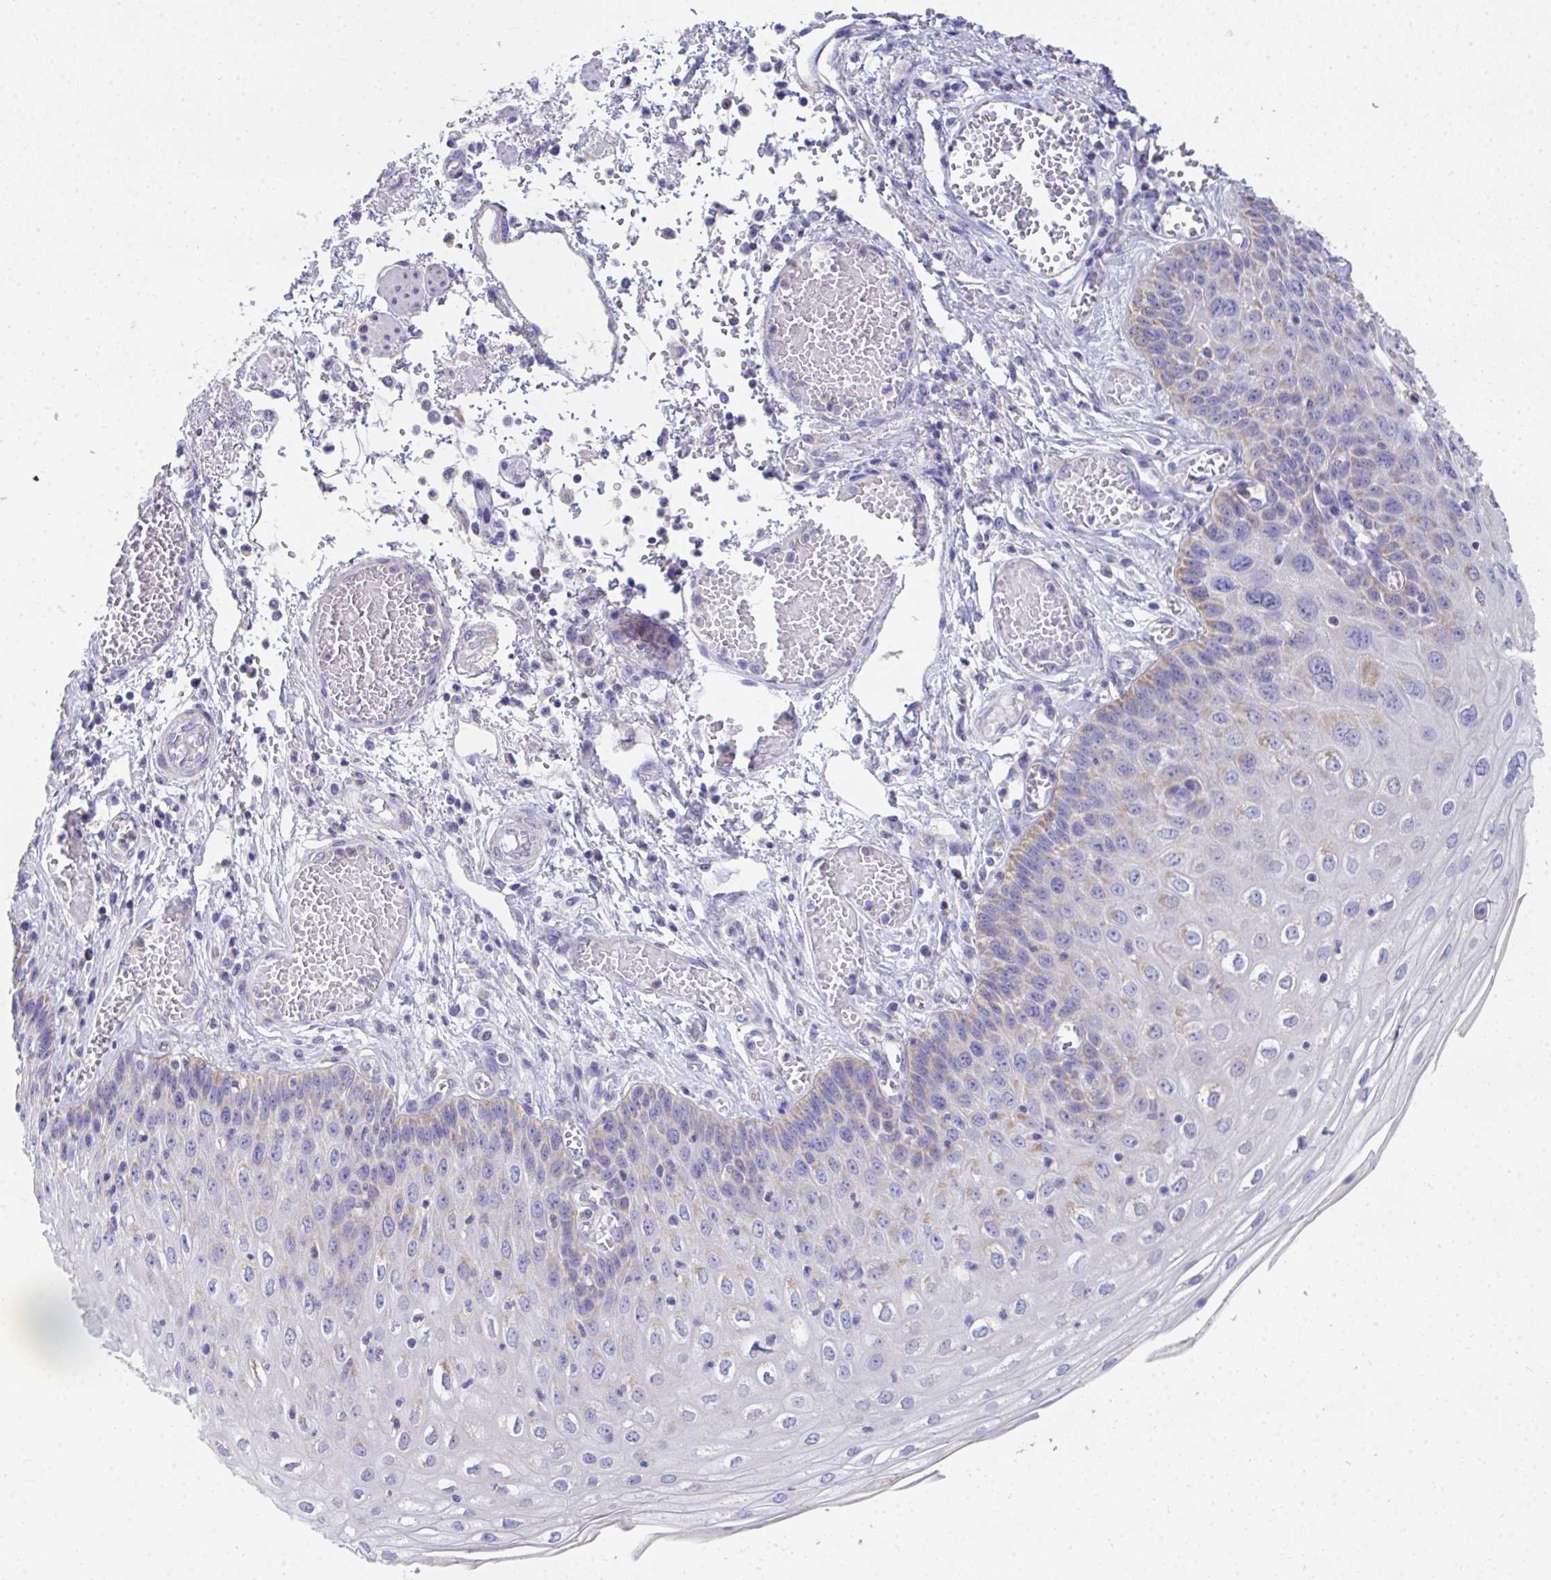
{"staining": {"intensity": "moderate", "quantity": "<25%", "location": "cytoplasmic/membranous"}, "tissue": "esophagus", "cell_type": "Squamous epithelial cells", "image_type": "normal", "snomed": [{"axis": "morphology", "description": "Normal tissue, NOS"}, {"axis": "morphology", "description": "Adenocarcinoma, NOS"}, {"axis": "topography", "description": "Esophagus"}], "caption": "Human esophagus stained for a protein (brown) exhibits moderate cytoplasmic/membranous positive positivity in approximately <25% of squamous epithelial cells.", "gene": "COA5", "patient": {"sex": "male", "age": 81}}